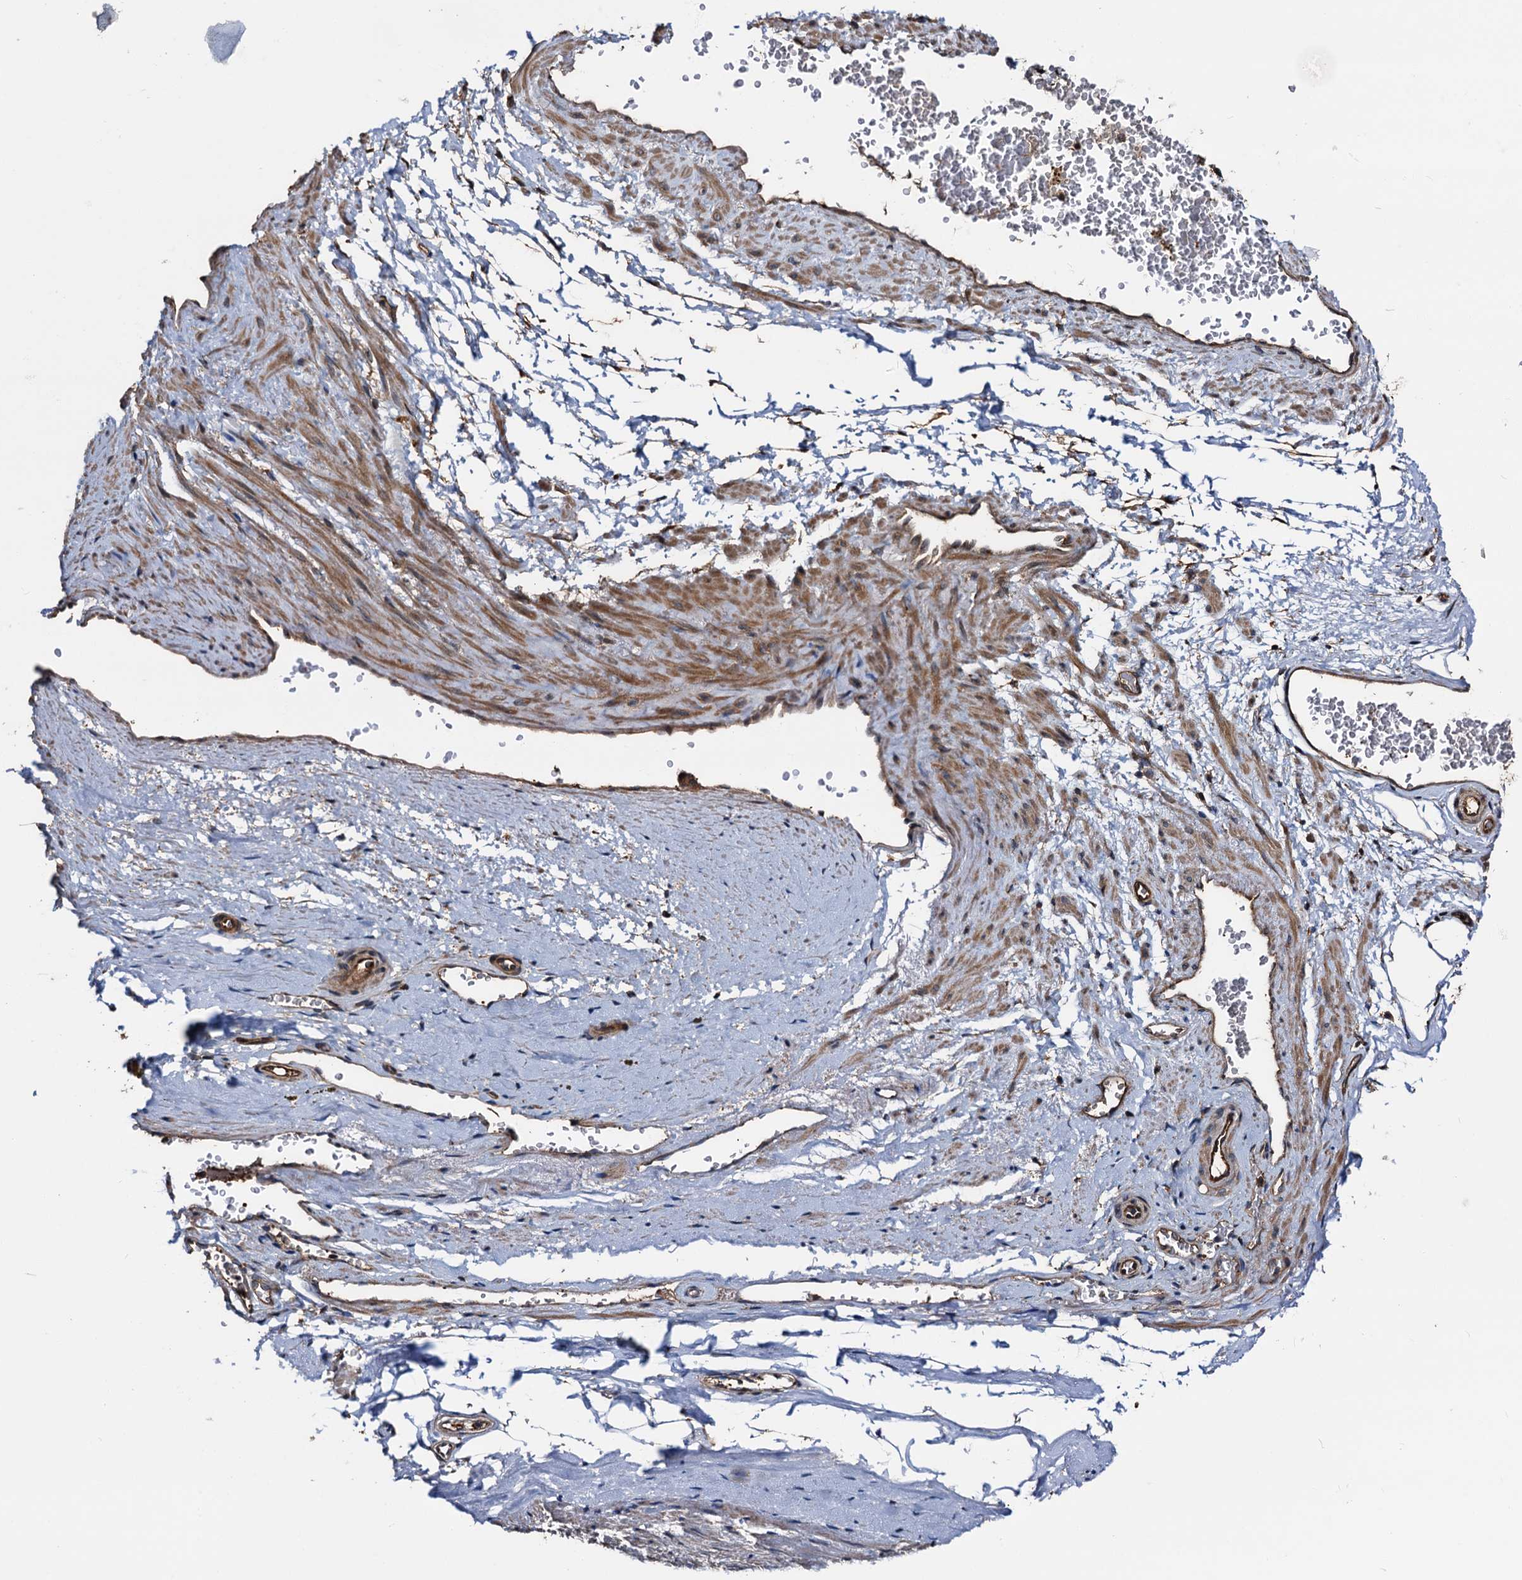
{"staining": {"intensity": "strong", "quantity": "25%-75%", "location": "cytoplasmic/membranous"}, "tissue": "adipose tissue", "cell_type": "Adipocytes", "image_type": "normal", "snomed": [{"axis": "morphology", "description": "Normal tissue, NOS"}, {"axis": "morphology", "description": "Adenocarcinoma, Low grade"}, {"axis": "topography", "description": "Prostate"}, {"axis": "topography", "description": "Peripheral nerve tissue"}], "caption": "DAB (3,3'-diaminobenzidine) immunohistochemical staining of unremarkable adipose tissue displays strong cytoplasmic/membranous protein positivity in about 25%-75% of adipocytes.", "gene": "PEX5", "patient": {"sex": "male", "age": 63}}